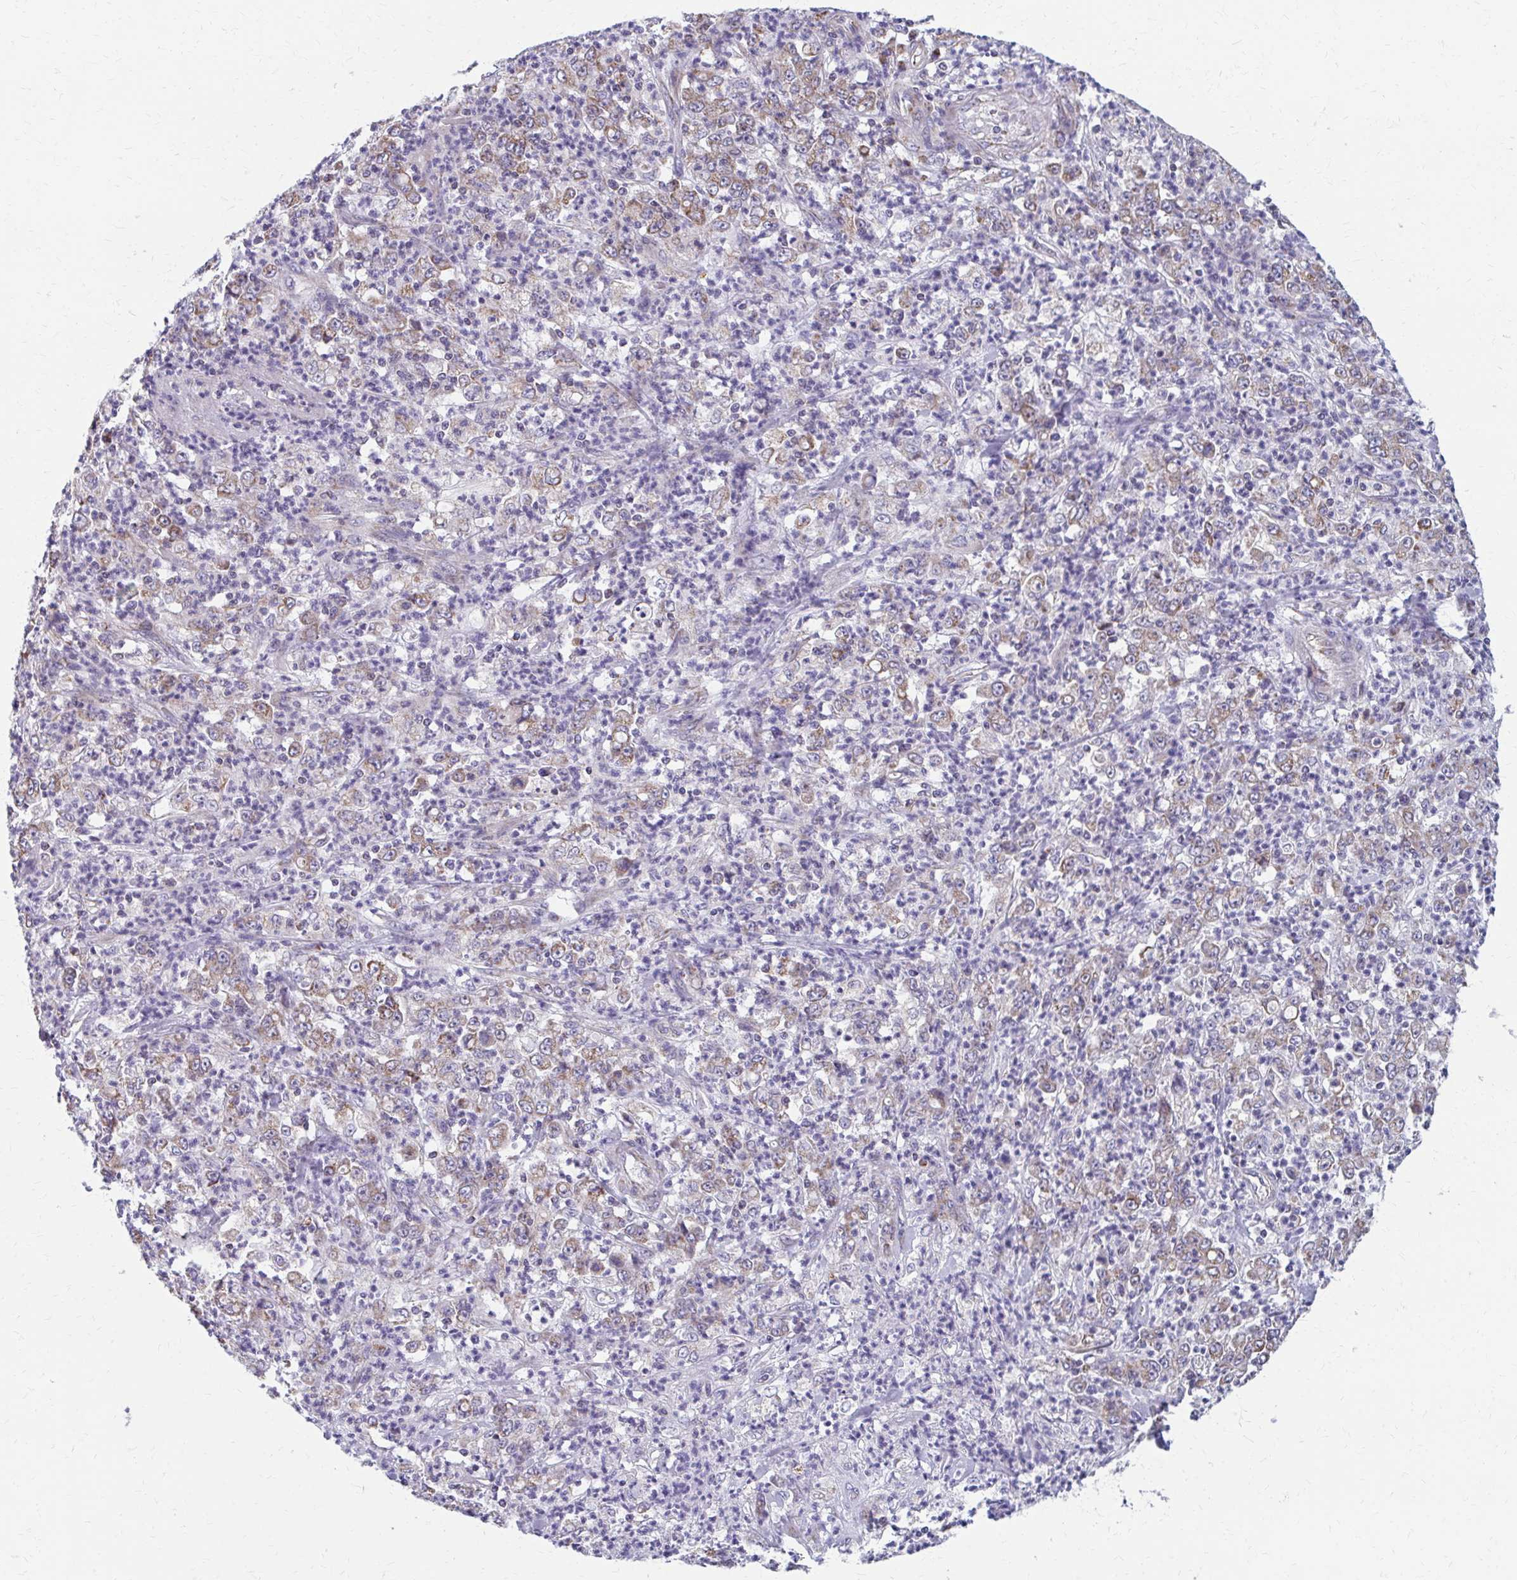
{"staining": {"intensity": "weak", "quantity": ">75%", "location": "cytoplasmic/membranous"}, "tissue": "stomach cancer", "cell_type": "Tumor cells", "image_type": "cancer", "snomed": [{"axis": "morphology", "description": "Adenocarcinoma, NOS"}, {"axis": "topography", "description": "Stomach, lower"}], "caption": "Stomach cancer stained with DAB (3,3'-diaminobenzidine) IHC demonstrates low levels of weak cytoplasmic/membranous staining in about >75% of tumor cells.", "gene": "RCC1L", "patient": {"sex": "female", "age": 71}}